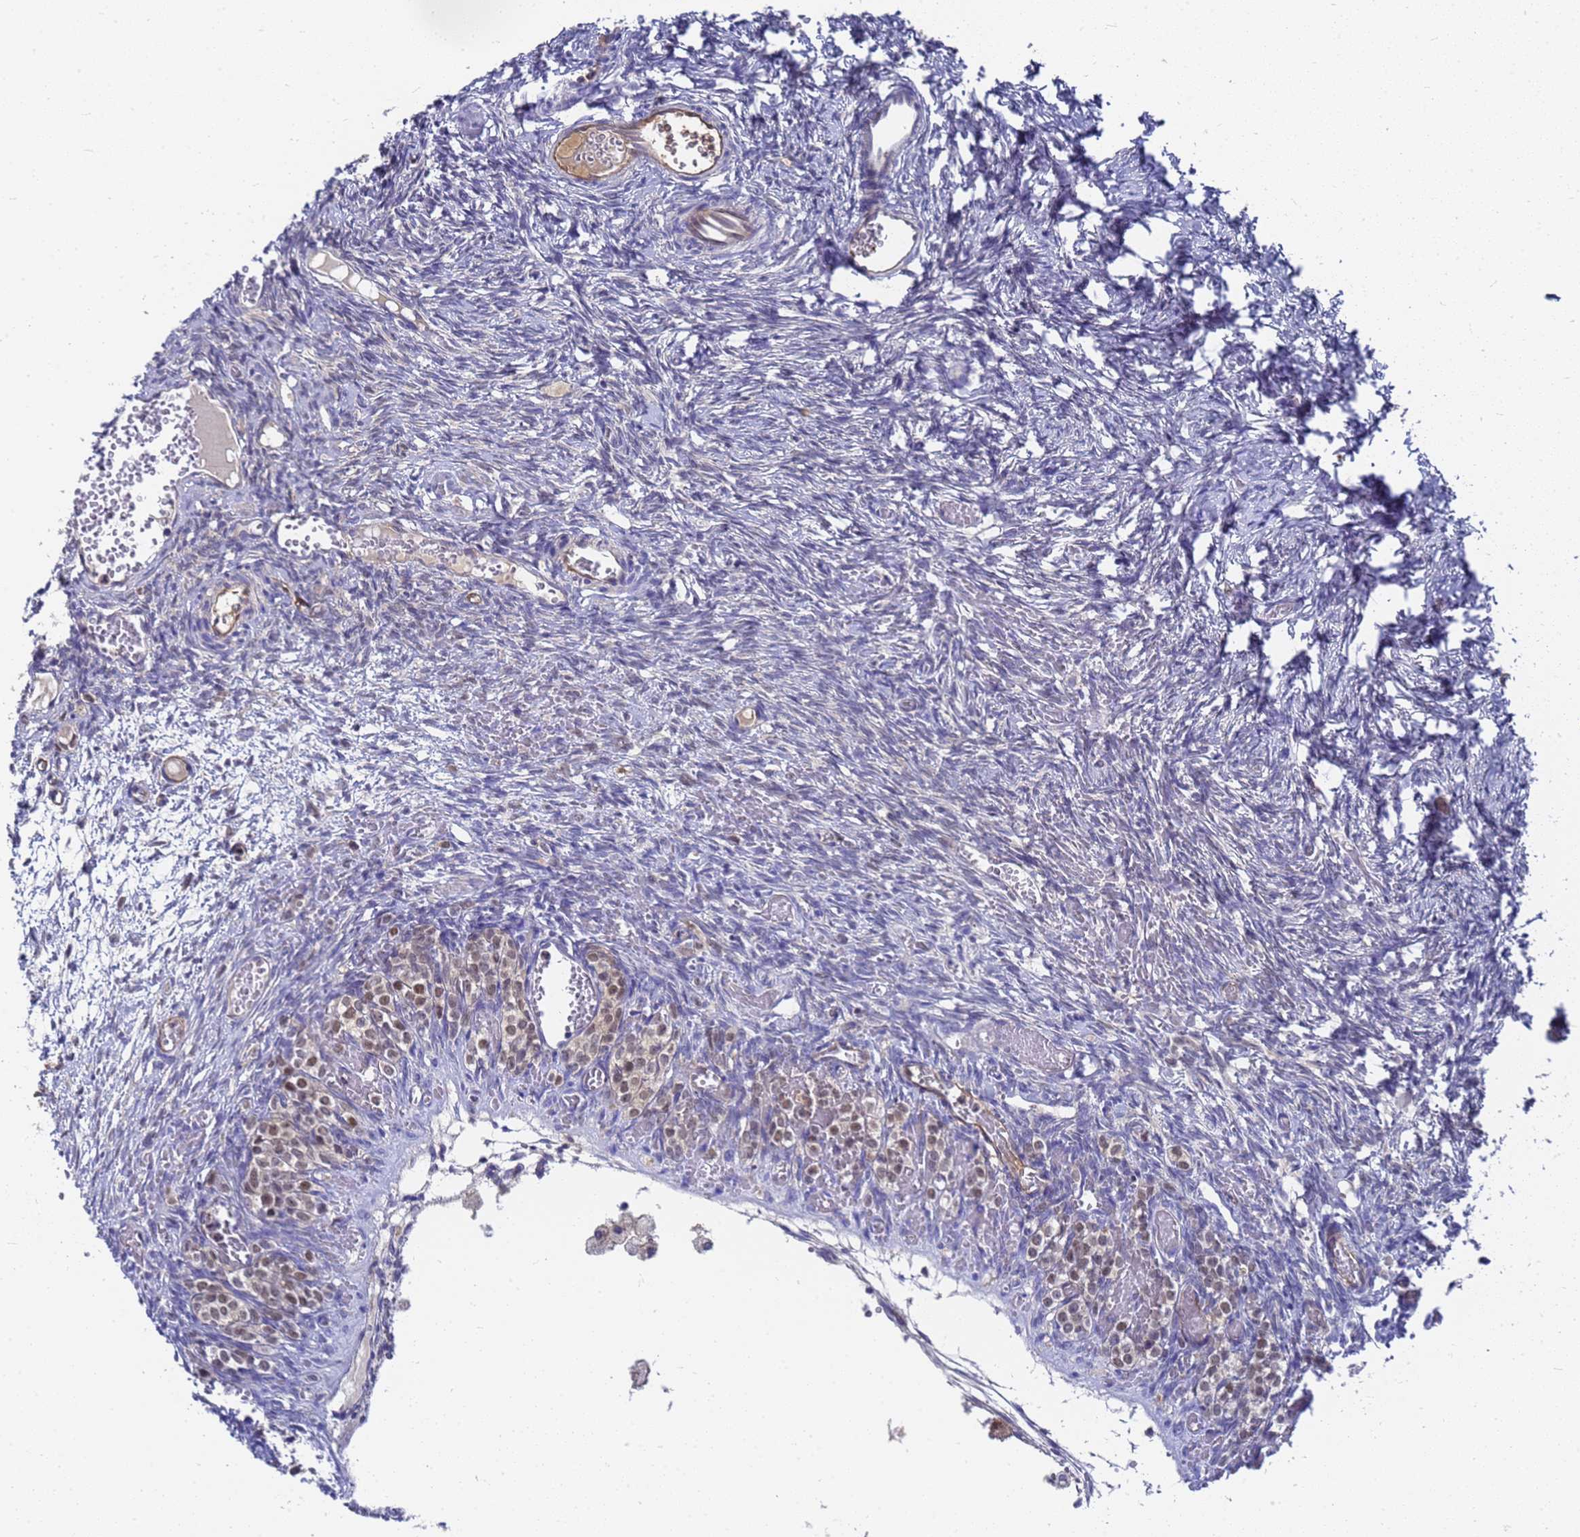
{"staining": {"intensity": "negative", "quantity": "none", "location": "none"}, "tissue": "ovary", "cell_type": "Ovarian stroma cells", "image_type": "normal", "snomed": [{"axis": "morphology", "description": "Adenocarcinoma, NOS"}, {"axis": "topography", "description": "Endometrium"}], "caption": "High magnification brightfield microscopy of benign ovary stained with DAB (brown) and counterstained with hematoxylin (blue): ovarian stroma cells show no significant positivity.", "gene": "SLC35E2B", "patient": {"sex": "female", "age": 32}}